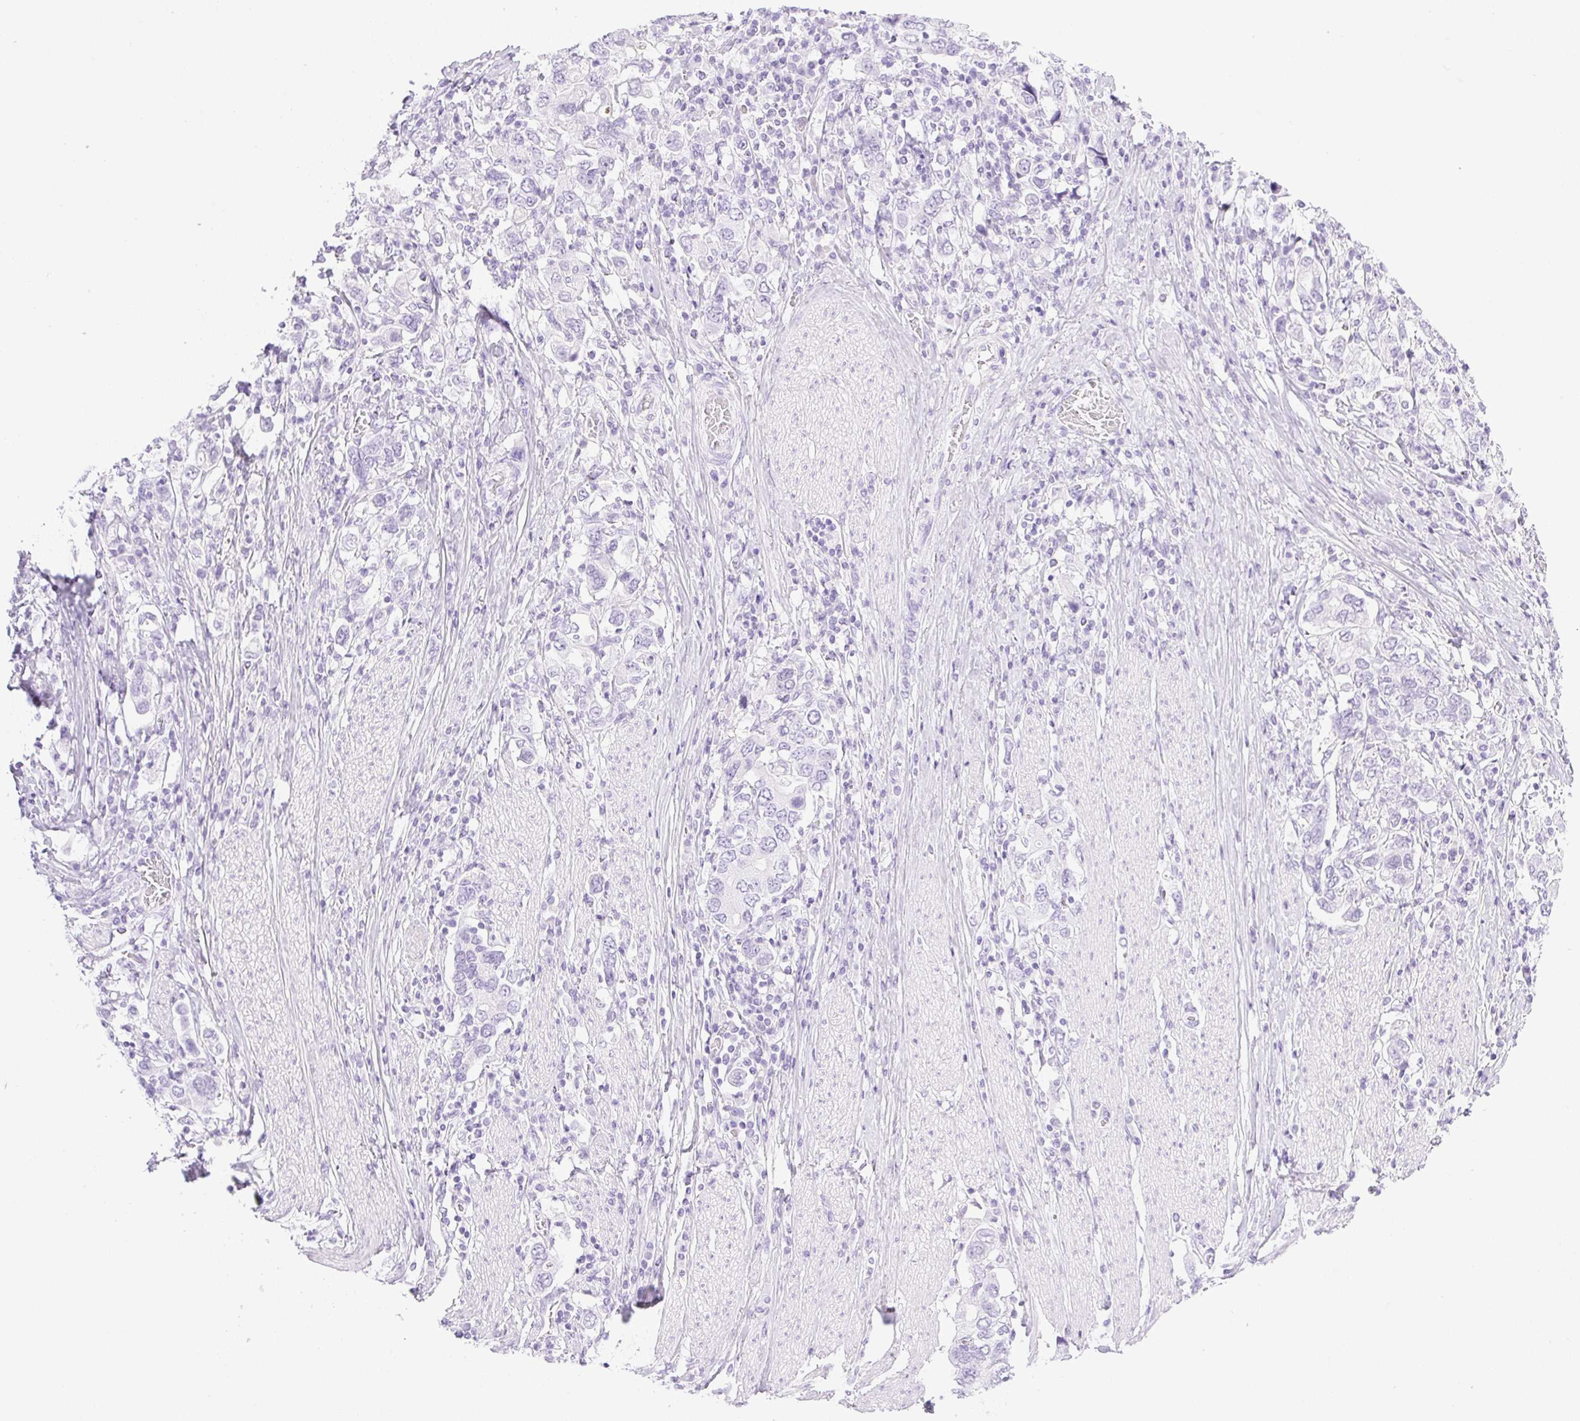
{"staining": {"intensity": "negative", "quantity": "none", "location": "none"}, "tissue": "stomach cancer", "cell_type": "Tumor cells", "image_type": "cancer", "snomed": [{"axis": "morphology", "description": "Adenocarcinoma, NOS"}, {"axis": "topography", "description": "Stomach, upper"}, {"axis": "topography", "description": "Stomach"}], "caption": "DAB (3,3'-diaminobenzidine) immunohistochemical staining of stomach cancer reveals no significant staining in tumor cells.", "gene": "SPRR4", "patient": {"sex": "male", "age": 62}}